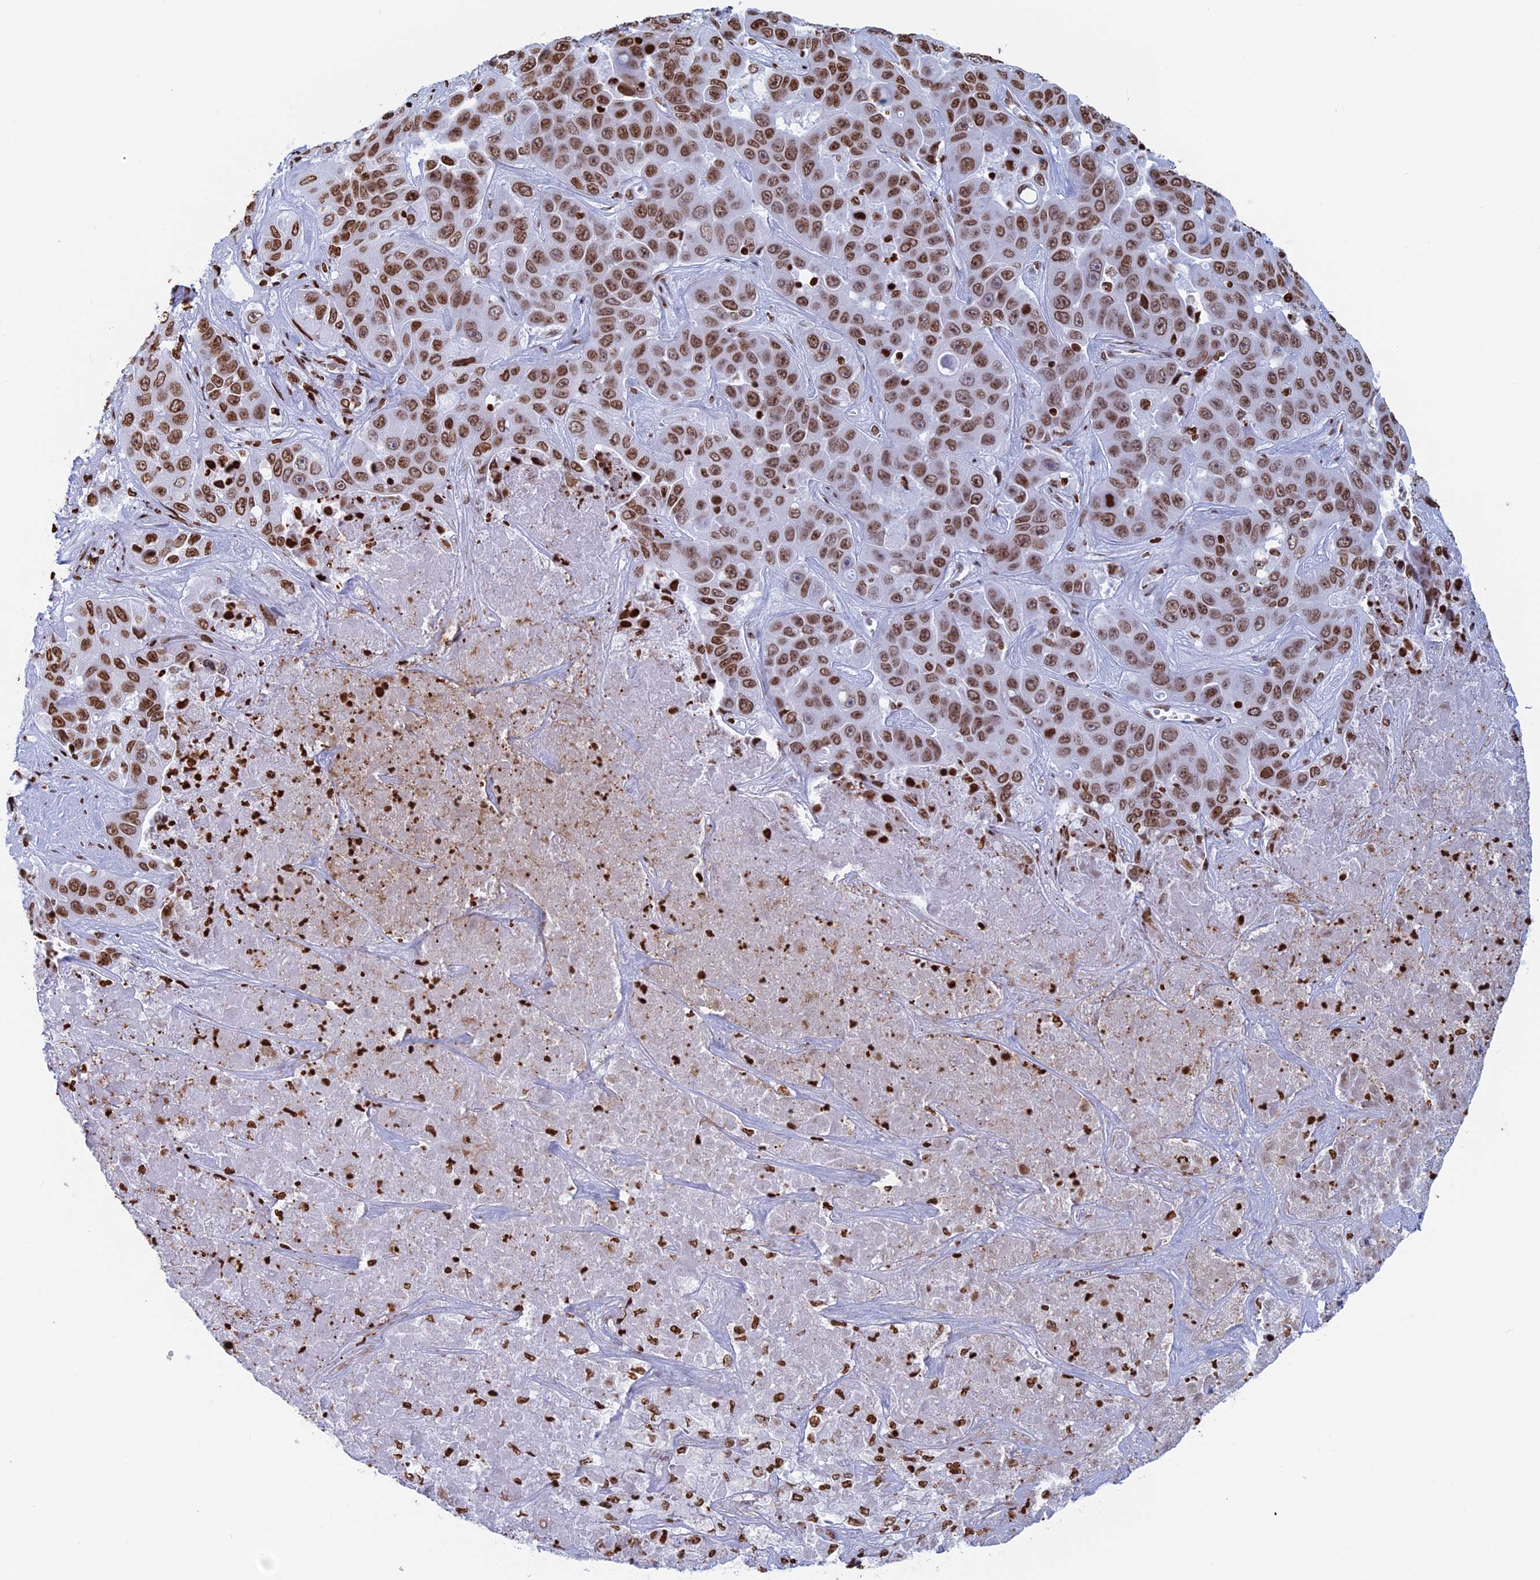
{"staining": {"intensity": "moderate", "quantity": ">75%", "location": "nuclear"}, "tissue": "liver cancer", "cell_type": "Tumor cells", "image_type": "cancer", "snomed": [{"axis": "morphology", "description": "Cholangiocarcinoma"}, {"axis": "topography", "description": "Liver"}], "caption": "Brown immunohistochemical staining in human liver cancer (cholangiocarcinoma) reveals moderate nuclear expression in approximately >75% of tumor cells.", "gene": "APOBEC3A", "patient": {"sex": "female", "age": 52}}